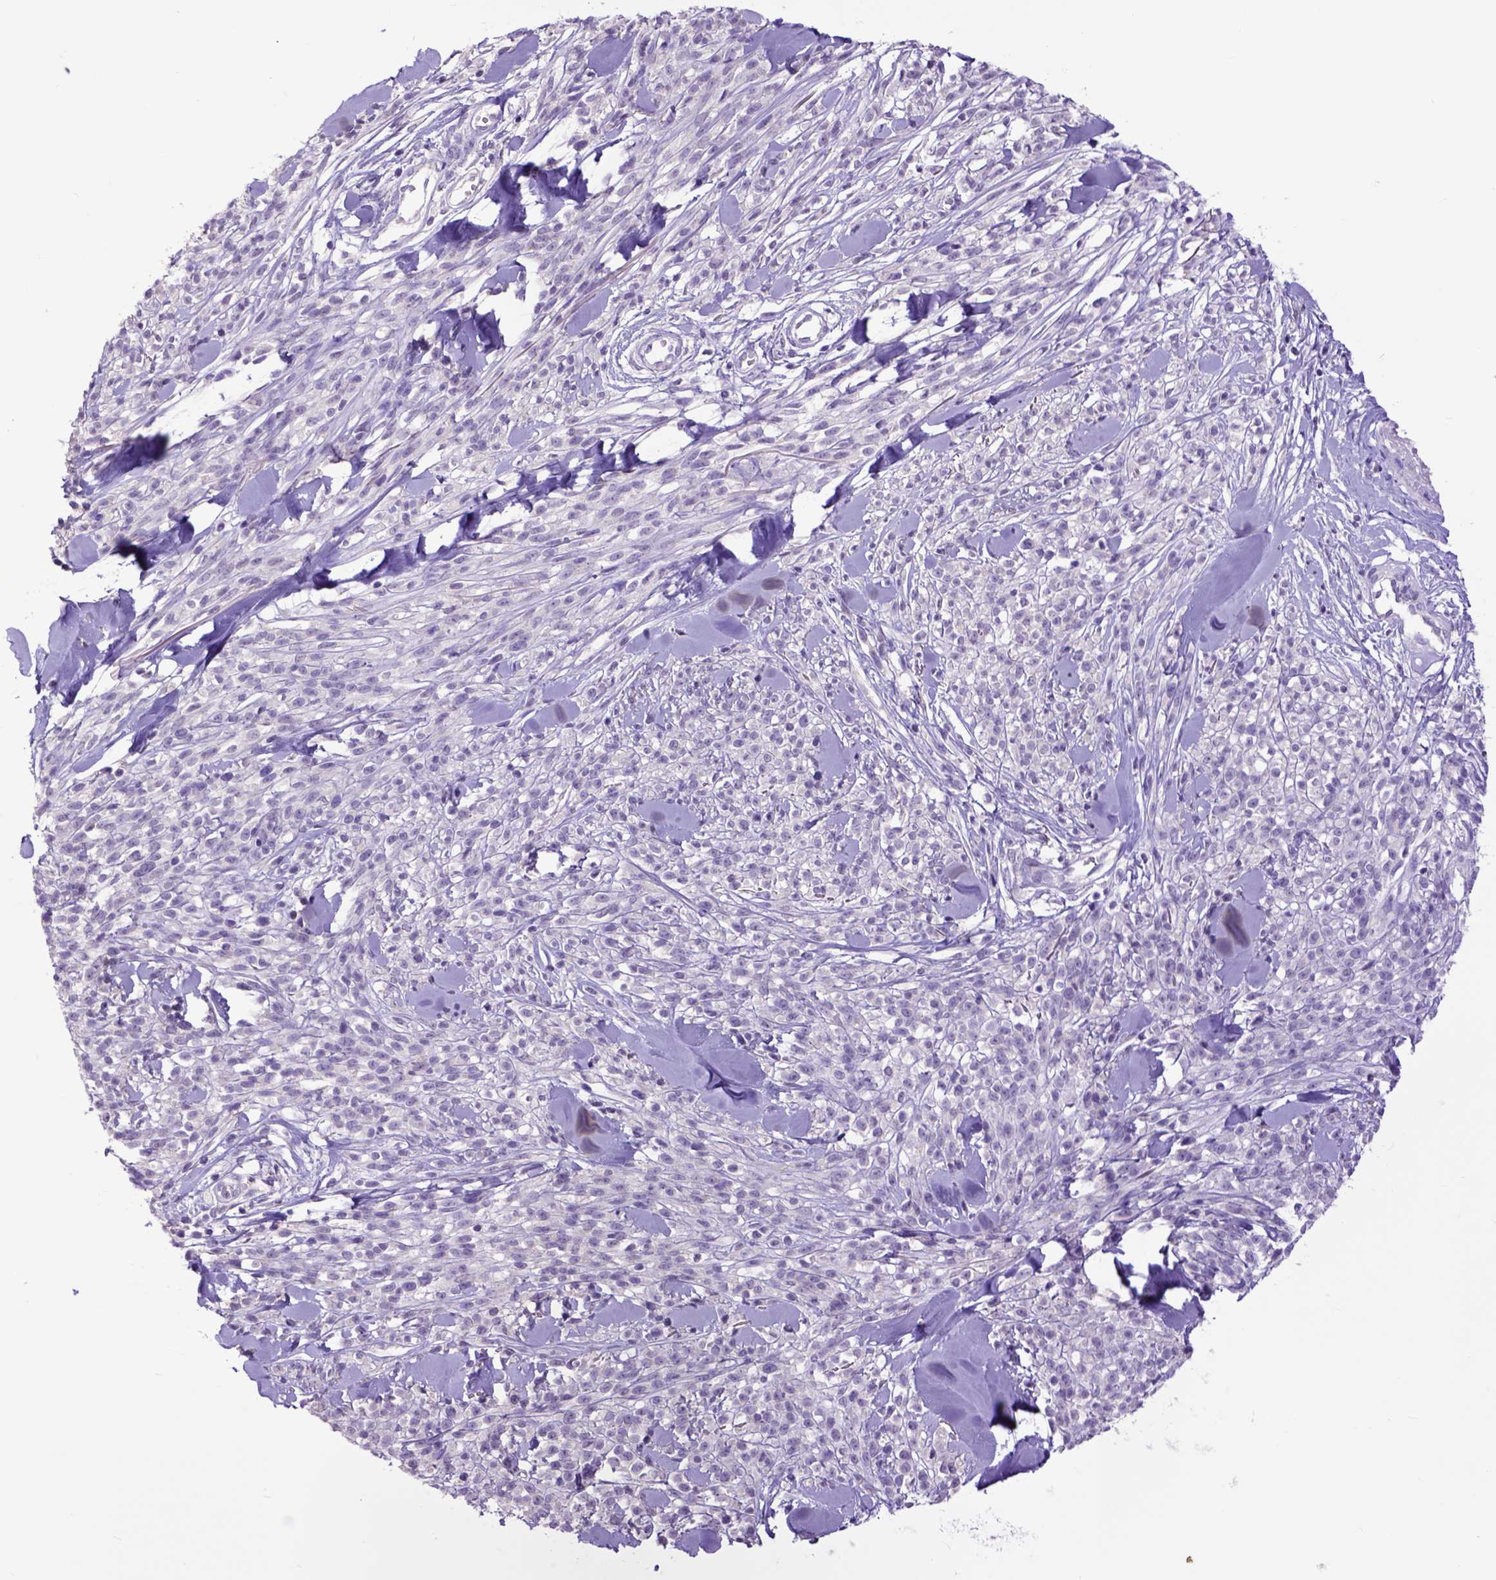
{"staining": {"intensity": "negative", "quantity": "none", "location": "none"}, "tissue": "melanoma", "cell_type": "Tumor cells", "image_type": "cancer", "snomed": [{"axis": "morphology", "description": "Malignant melanoma, NOS"}, {"axis": "topography", "description": "Skin"}, {"axis": "topography", "description": "Skin of trunk"}], "caption": "There is no significant staining in tumor cells of malignant melanoma. (Brightfield microscopy of DAB (3,3'-diaminobenzidine) immunohistochemistry (IHC) at high magnification).", "gene": "RAB25", "patient": {"sex": "male", "age": 74}}